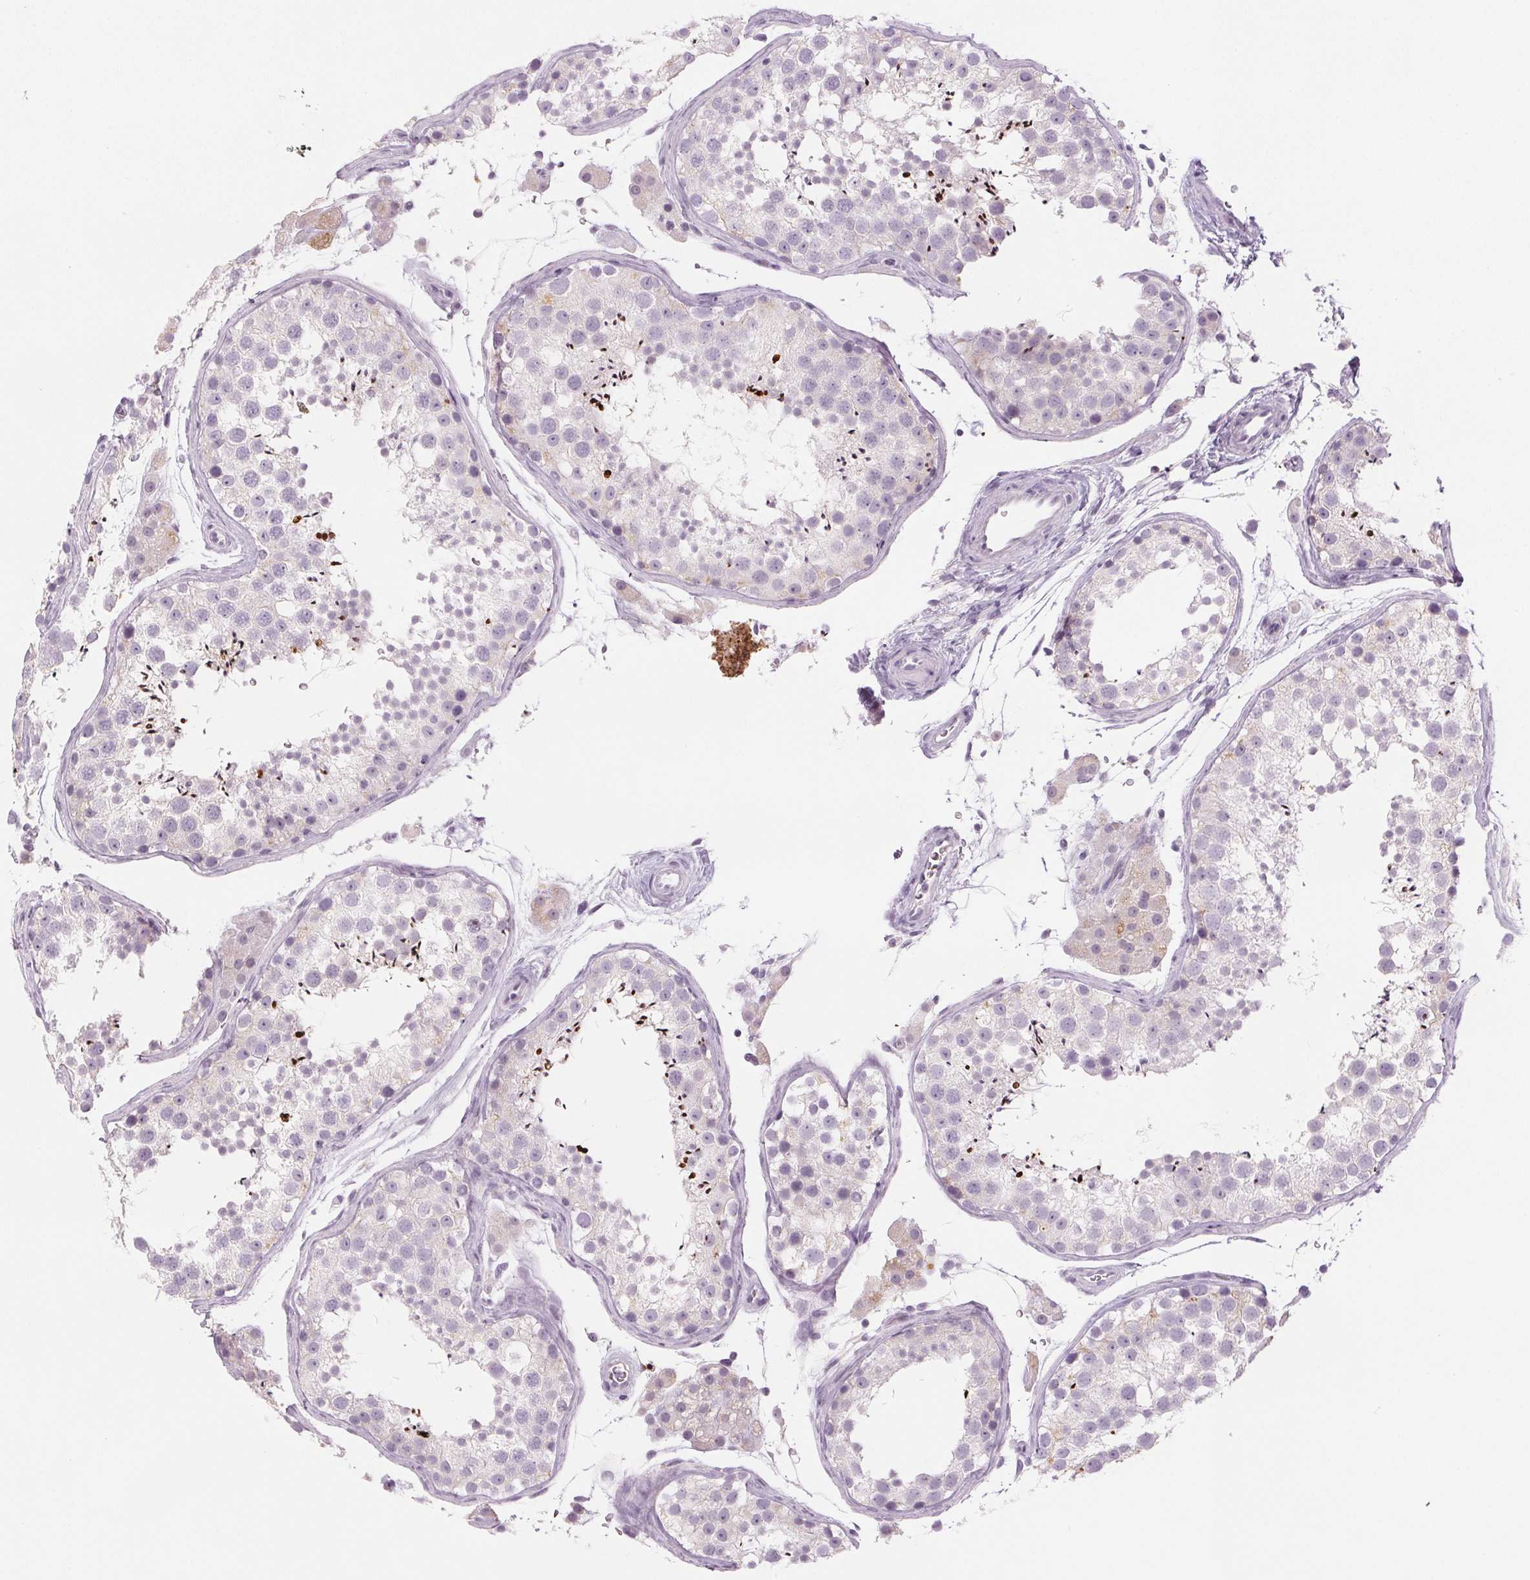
{"staining": {"intensity": "strong", "quantity": "<25%", "location": "cytoplasmic/membranous"}, "tissue": "testis", "cell_type": "Cells in seminiferous ducts", "image_type": "normal", "snomed": [{"axis": "morphology", "description": "Normal tissue, NOS"}, {"axis": "topography", "description": "Testis"}], "caption": "Immunohistochemical staining of normal testis shows medium levels of strong cytoplasmic/membranous staining in about <25% of cells in seminiferous ducts. (DAB (3,3'-diaminobenzidine) IHC with brightfield microscopy, high magnification).", "gene": "EHHADH", "patient": {"sex": "male", "age": 41}}